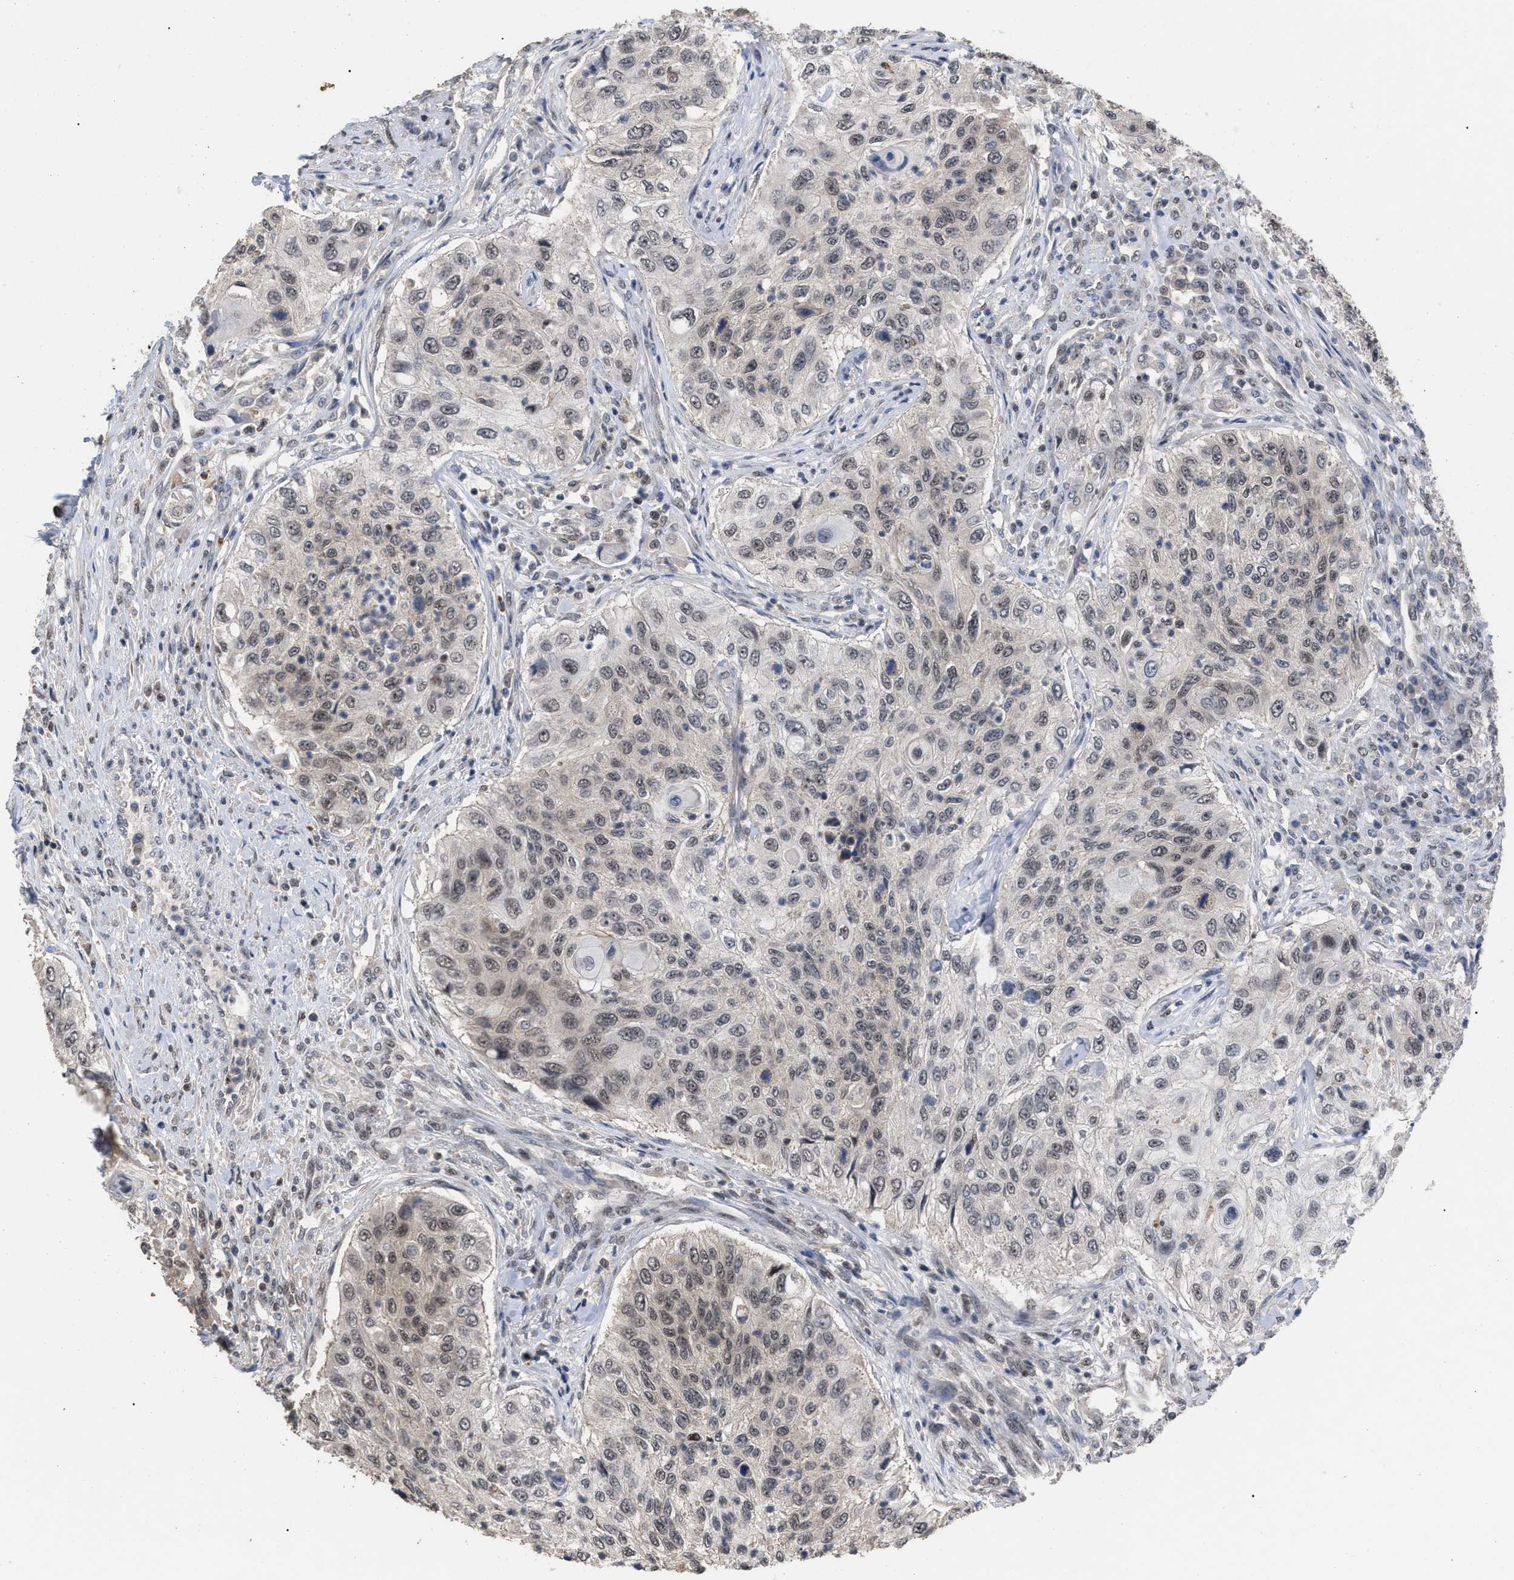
{"staining": {"intensity": "weak", "quantity": "25%-75%", "location": "nuclear"}, "tissue": "urothelial cancer", "cell_type": "Tumor cells", "image_type": "cancer", "snomed": [{"axis": "morphology", "description": "Urothelial carcinoma, High grade"}, {"axis": "topography", "description": "Urinary bladder"}], "caption": "The micrograph shows a brown stain indicating the presence of a protein in the nuclear of tumor cells in urothelial cancer.", "gene": "JAZF1", "patient": {"sex": "female", "age": 60}}